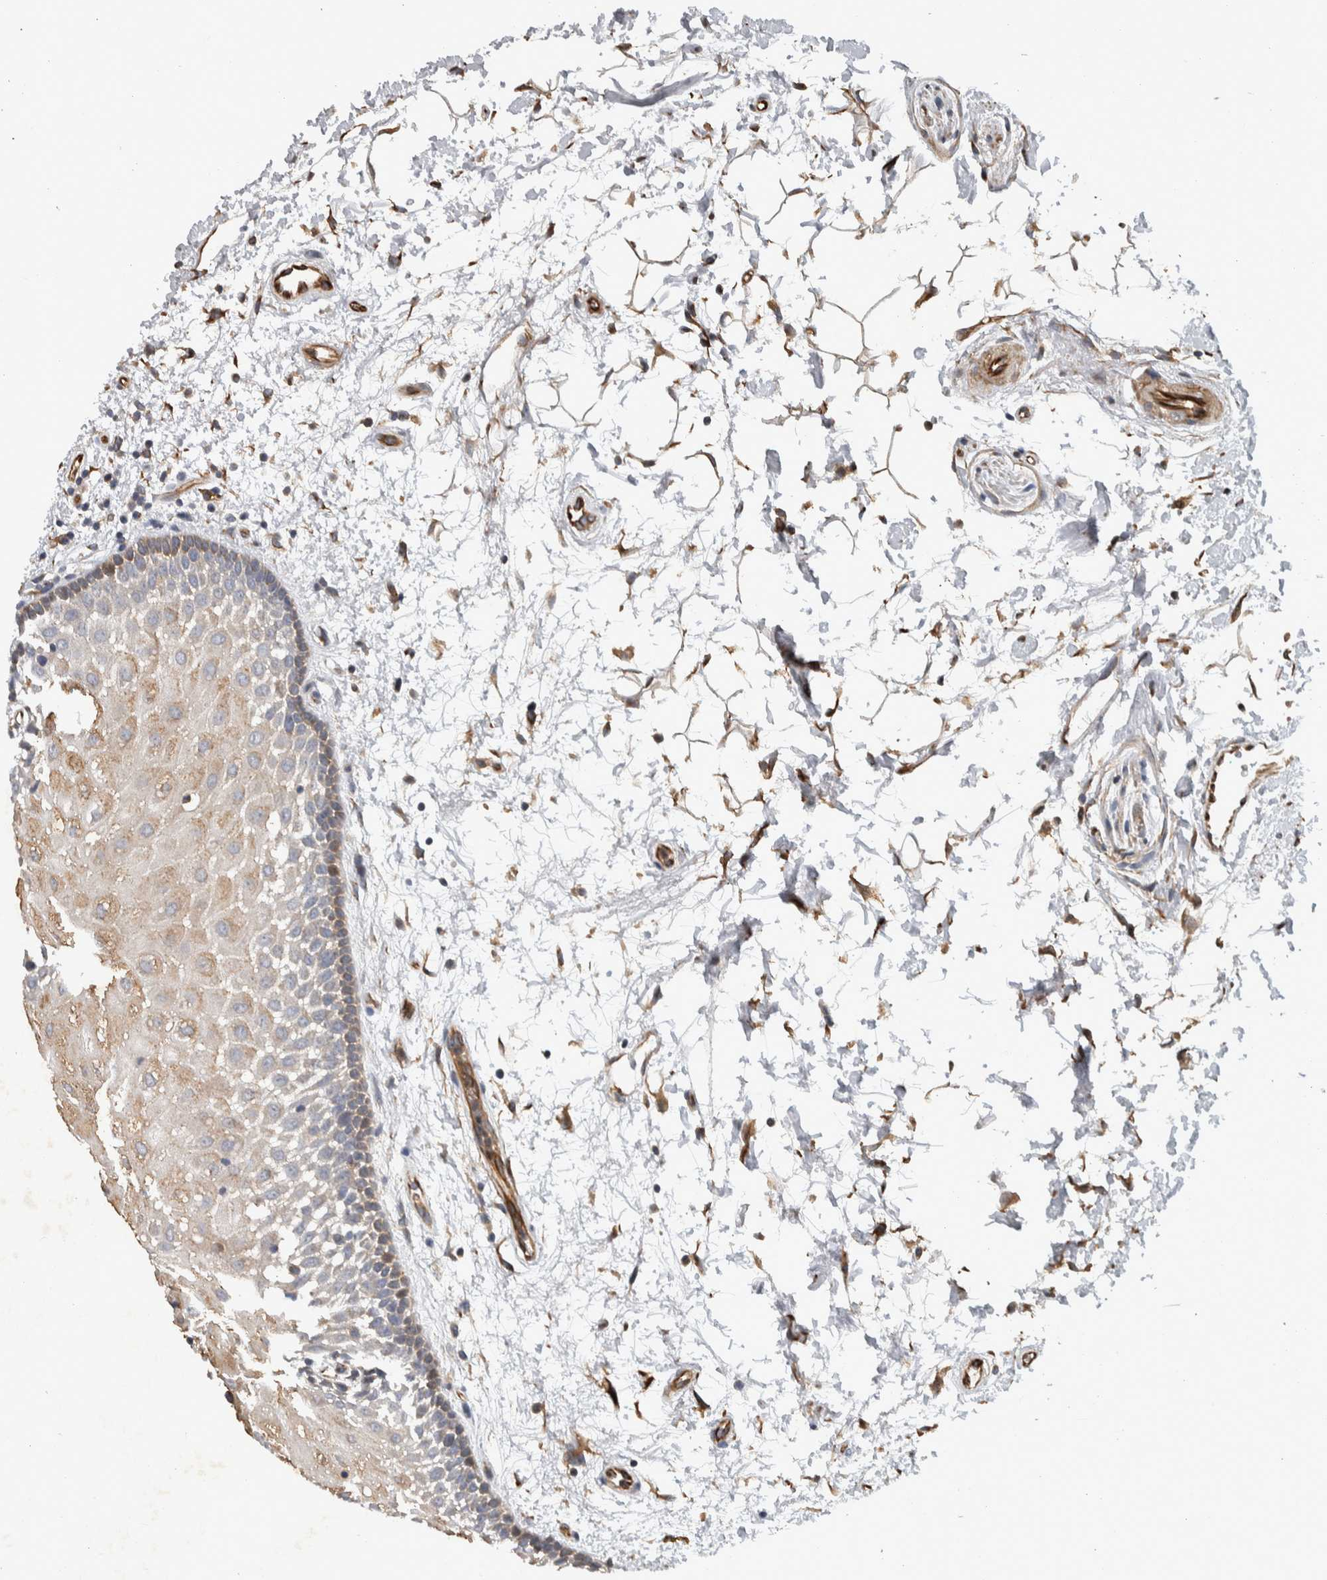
{"staining": {"intensity": "weak", "quantity": ">75%", "location": "cytoplasmic/membranous"}, "tissue": "oral mucosa", "cell_type": "Squamous epithelial cells", "image_type": "normal", "snomed": [{"axis": "morphology", "description": "Normal tissue, NOS"}, {"axis": "topography", "description": "Skeletal muscle"}, {"axis": "topography", "description": "Oral tissue"}, {"axis": "topography", "description": "Peripheral nerve tissue"}], "caption": "Immunohistochemistry staining of unremarkable oral mucosa, which reveals low levels of weak cytoplasmic/membranous positivity in about >75% of squamous epithelial cells indicating weak cytoplasmic/membranous protein expression. The staining was performed using DAB (3,3'-diaminobenzidine) (brown) for protein detection and nuclei were counterstained in hematoxylin (blue).", "gene": "NT5C2", "patient": {"sex": "female", "age": 84}}